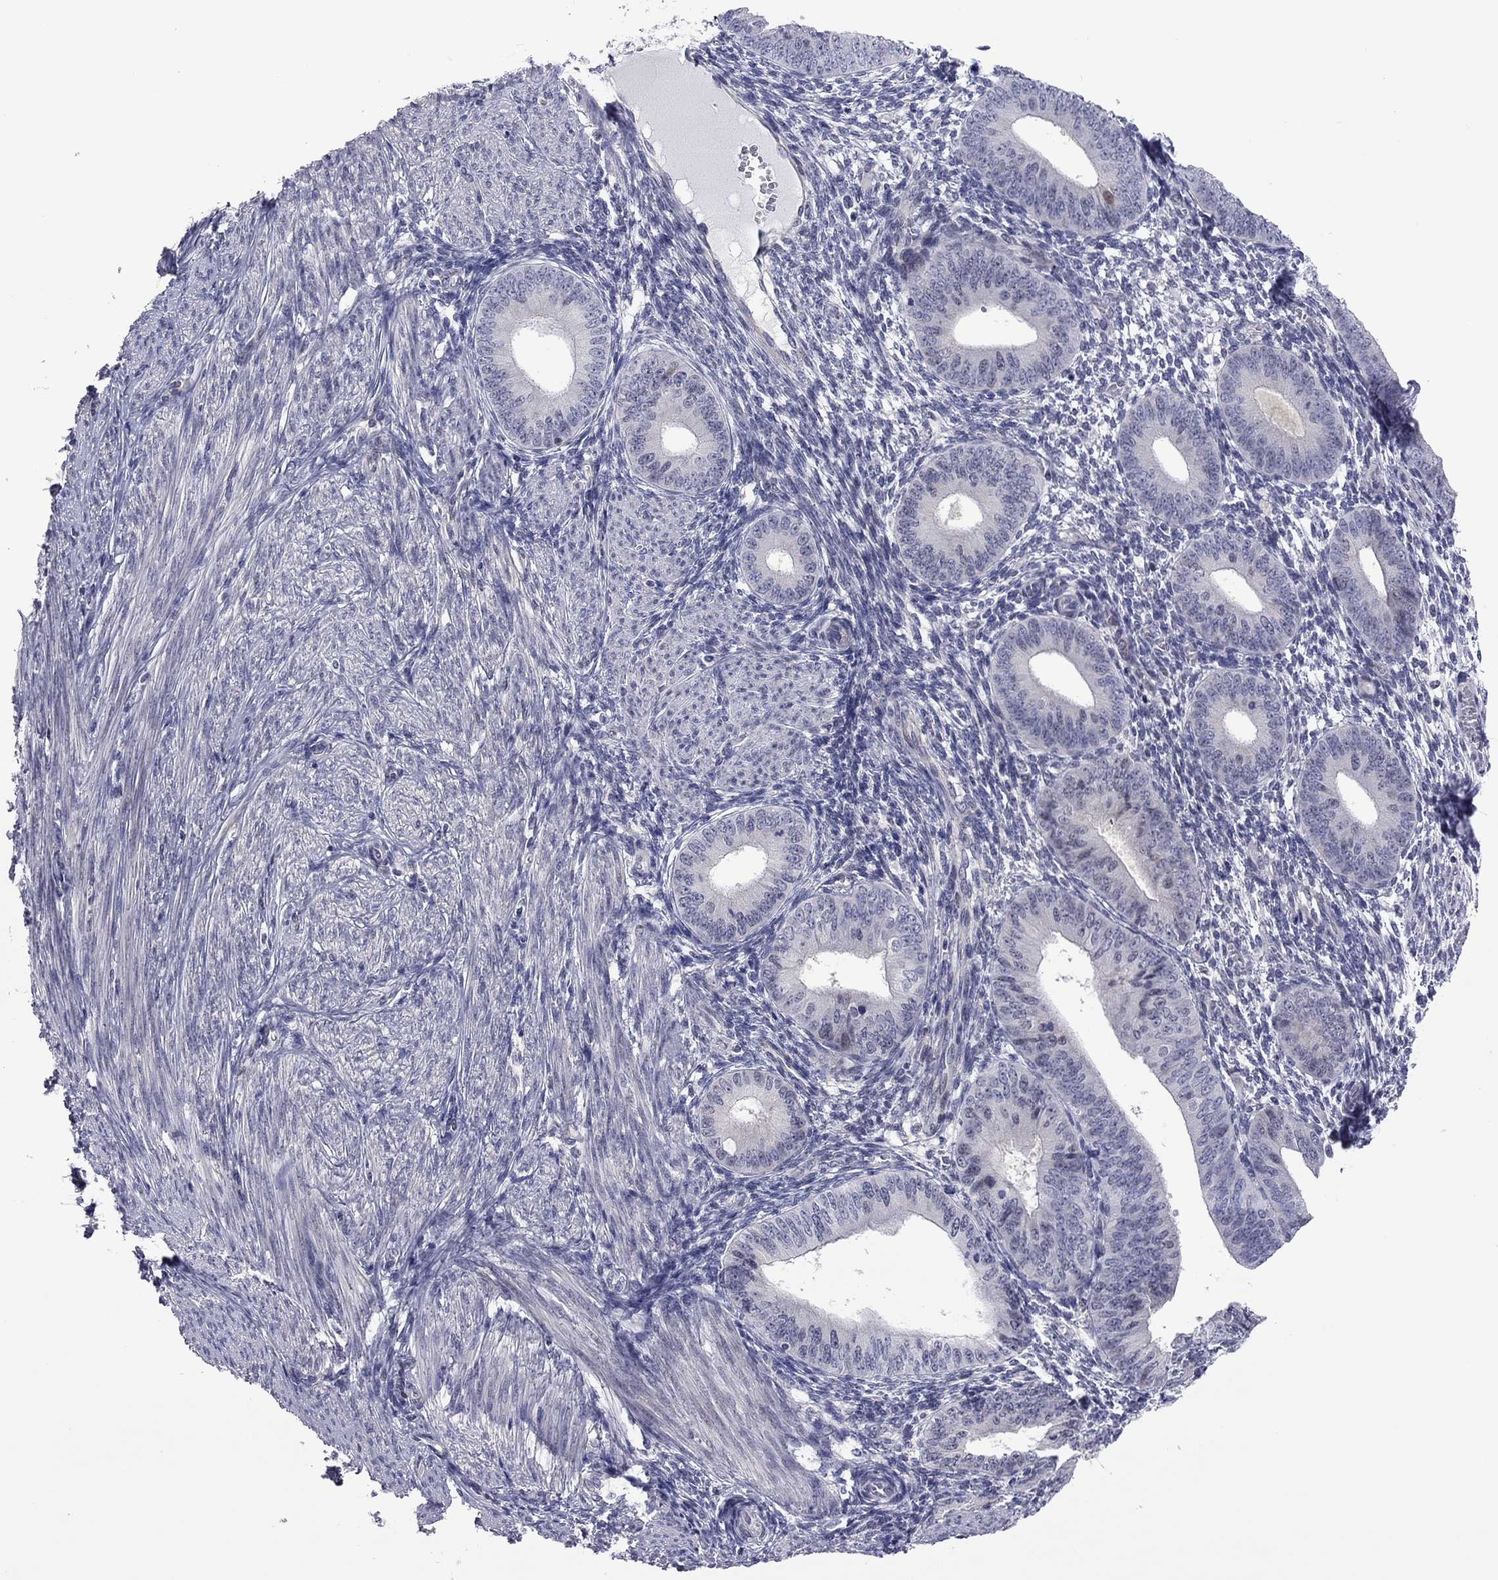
{"staining": {"intensity": "negative", "quantity": "none", "location": "none"}, "tissue": "endometrium", "cell_type": "Cells in endometrial stroma", "image_type": "normal", "snomed": [{"axis": "morphology", "description": "Normal tissue, NOS"}, {"axis": "topography", "description": "Endometrium"}], "caption": "Immunohistochemical staining of normal human endometrium reveals no significant positivity in cells in endometrial stroma. The staining was performed using DAB (3,3'-diaminobenzidine) to visualize the protein expression in brown, while the nuclei were stained in blue with hematoxylin (Magnification: 20x).", "gene": "POU5F2", "patient": {"sex": "female", "age": 39}}